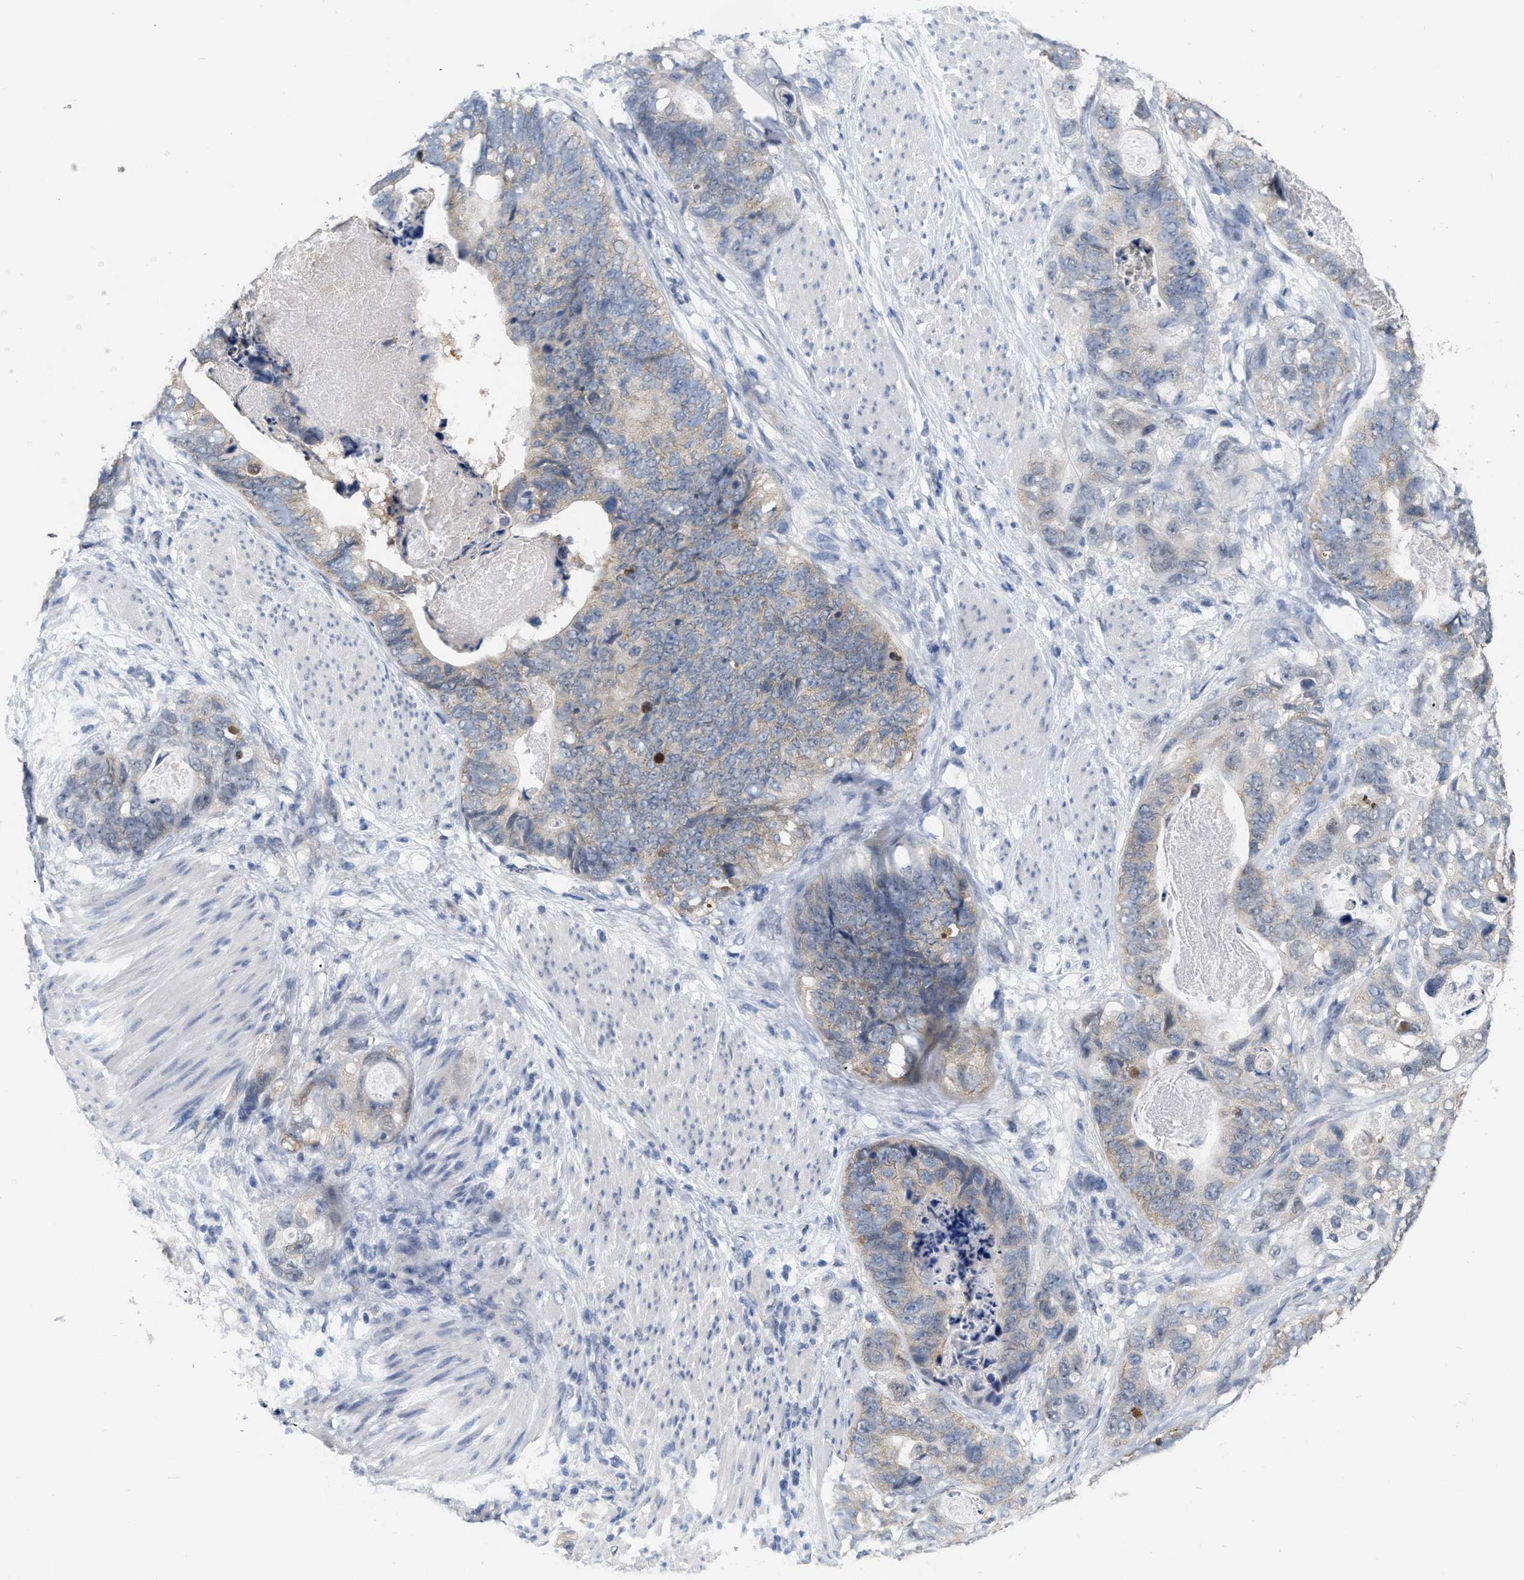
{"staining": {"intensity": "weak", "quantity": "25%-75%", "location": "cytoplasmic/membranous"}, "tissue": "stomach cancer", "cell_type": "Tumor cells", "image_type": "cancer", "snomed": [{"axis": "morphology", "description": "Adenocarcinoma, NOS"}, {"axis": "topography", "description": "Stomach"}], "caption": "Immunohistochemistry staining of adenocarcinoma (stomach), which exhibits low levels of weak cytoplasmic/membranous expression in about 25%-75% of tumor cells indicating weak cytoplasmic/membranous protein positivity. The staining was performed using DAB (brown) for protein detection and nuclei were counterstained in hematoxylin (blue).", "gene": "RUVBL1", "patient": {"sex": "female", "age": 89}}